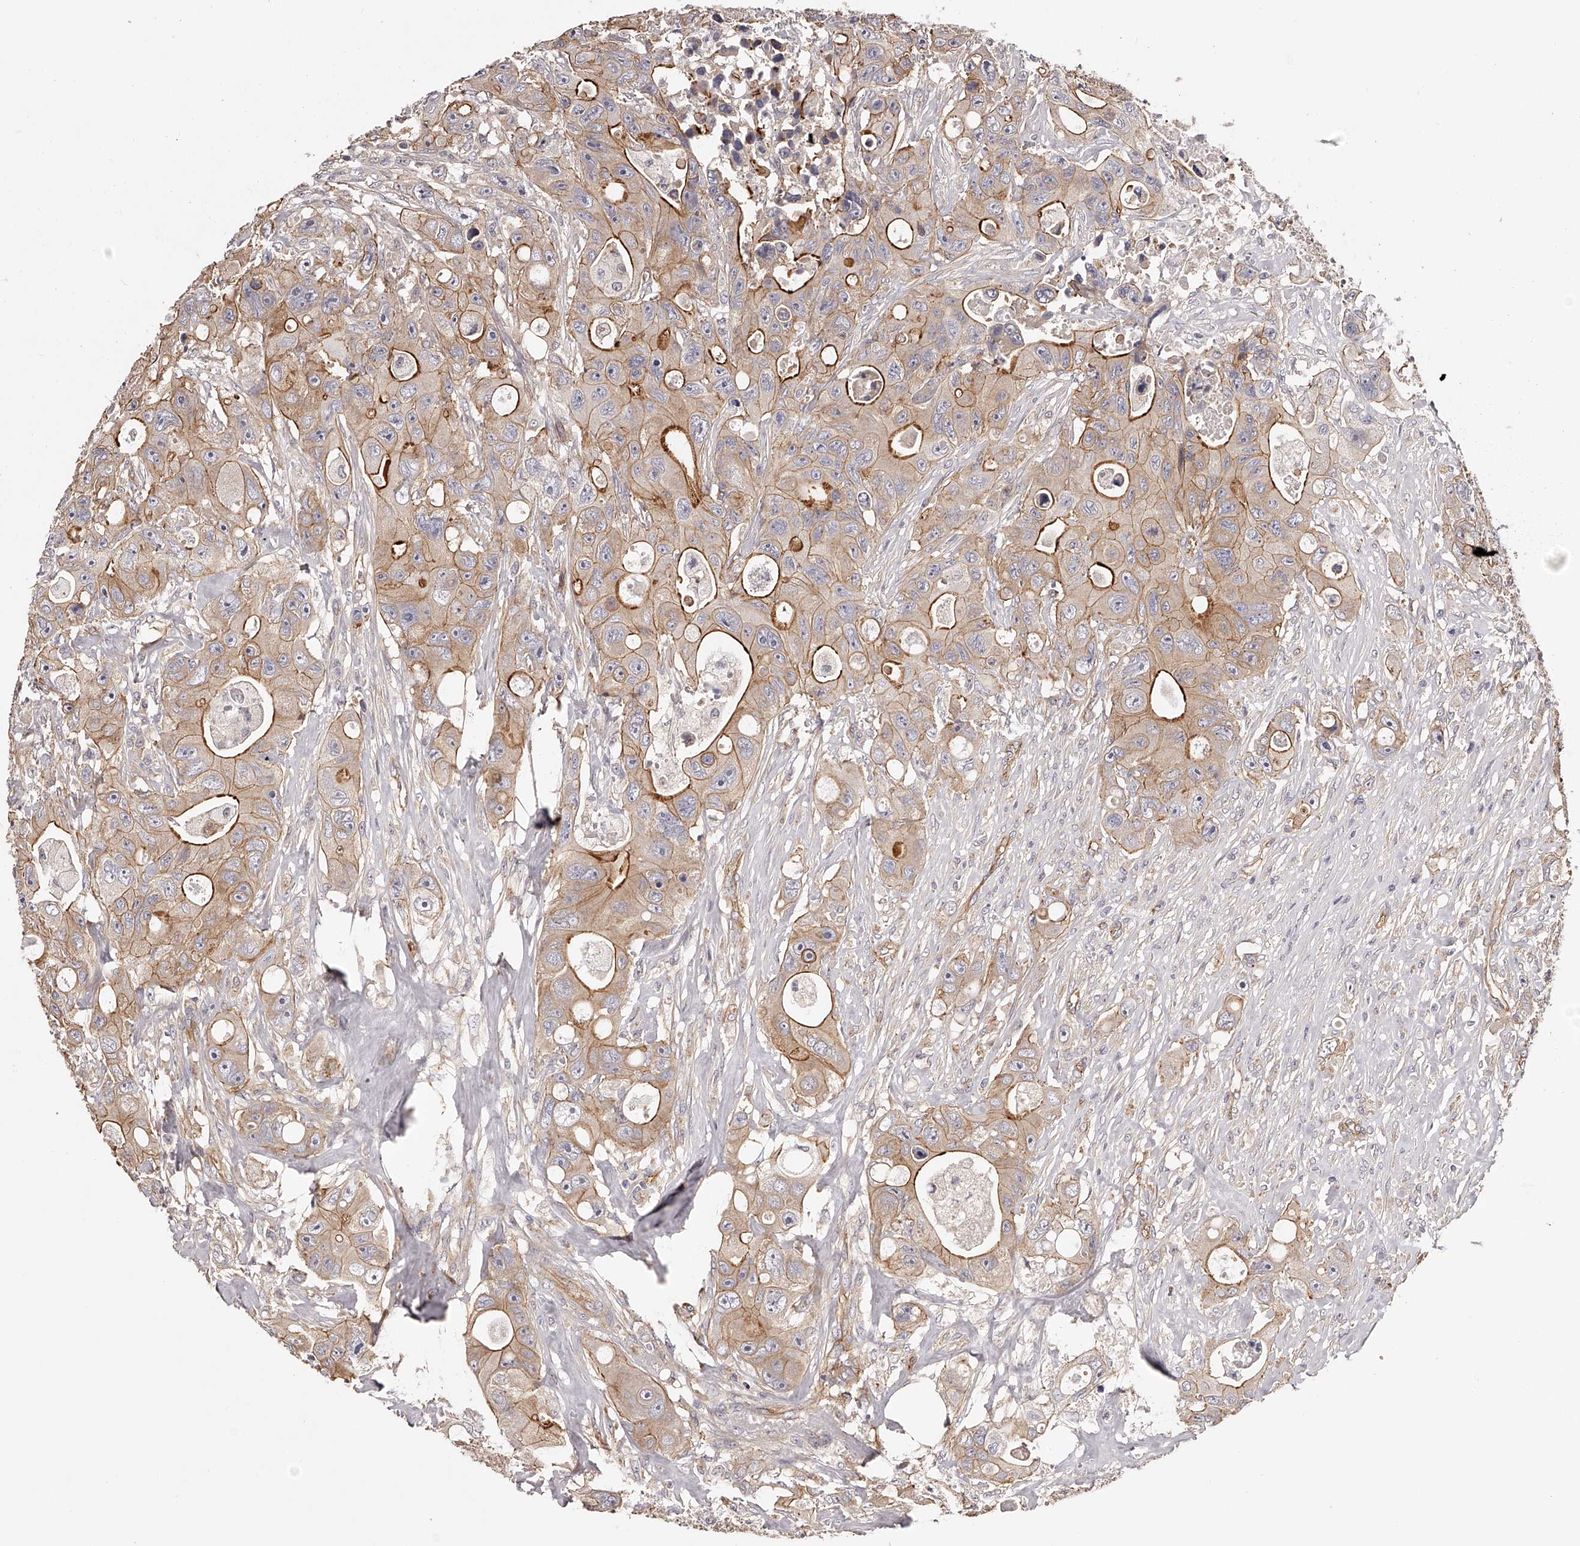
{"staining": {"intensity": "strong", "quantity": "25%-75%", "location": "cytoplasmic/membranous"}, "tissue": "colorectal cancer", "cell_type": "Tumor cells", "image_type": "cancer", "snomed": [{"axis": "morphology", "description": "Adenocarcinoma, NOS"}, {"axis": "topography", "description": "Colon"}], "caption": "Immunohistochemical staining of human colorectal cancer (adenocarcinoma) reveals high levels of strong cytoplasmic/membranous protein staining in approximately 25%-75% of tumor cells.", "gene": "LTV1", "patient": {"sex": "female", "age": 46}}